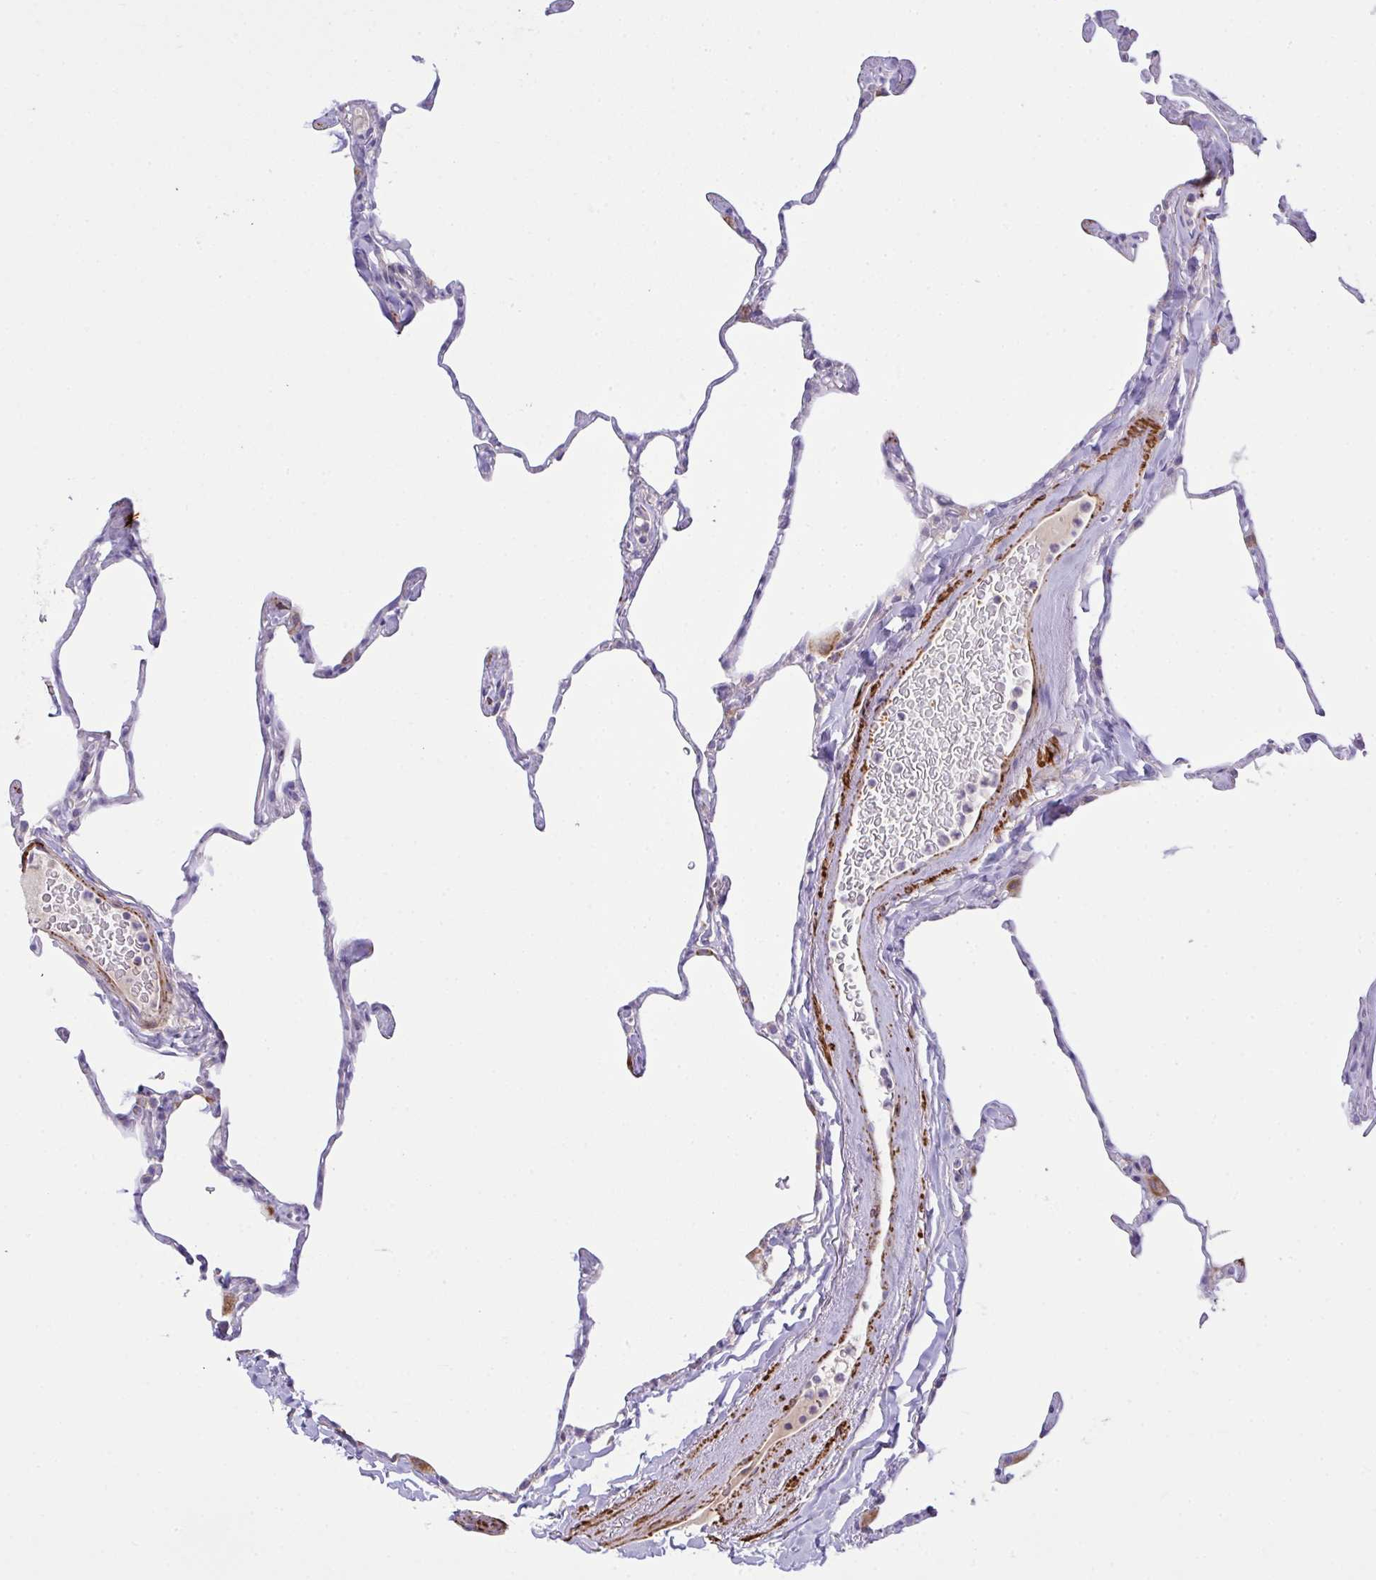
{"staining": {"intensity": "weak", "quantity": "<25%", "location": "cytoplasmic/membranous"}, "tissue": "lung", "cell_type": "Alveolar cells", "image_type": "normal", "snomed": [{"axis": "morphology", "description": "Normal tissue, NOS"}, {"axis": "topography", "description": "Lung"}], "caption": "Normal lung was stained to show a protein in brown. There is no significant positivity in alveolar cells.", "gene": "CHDH", "patient": {"sex": "male", "age": 65}}